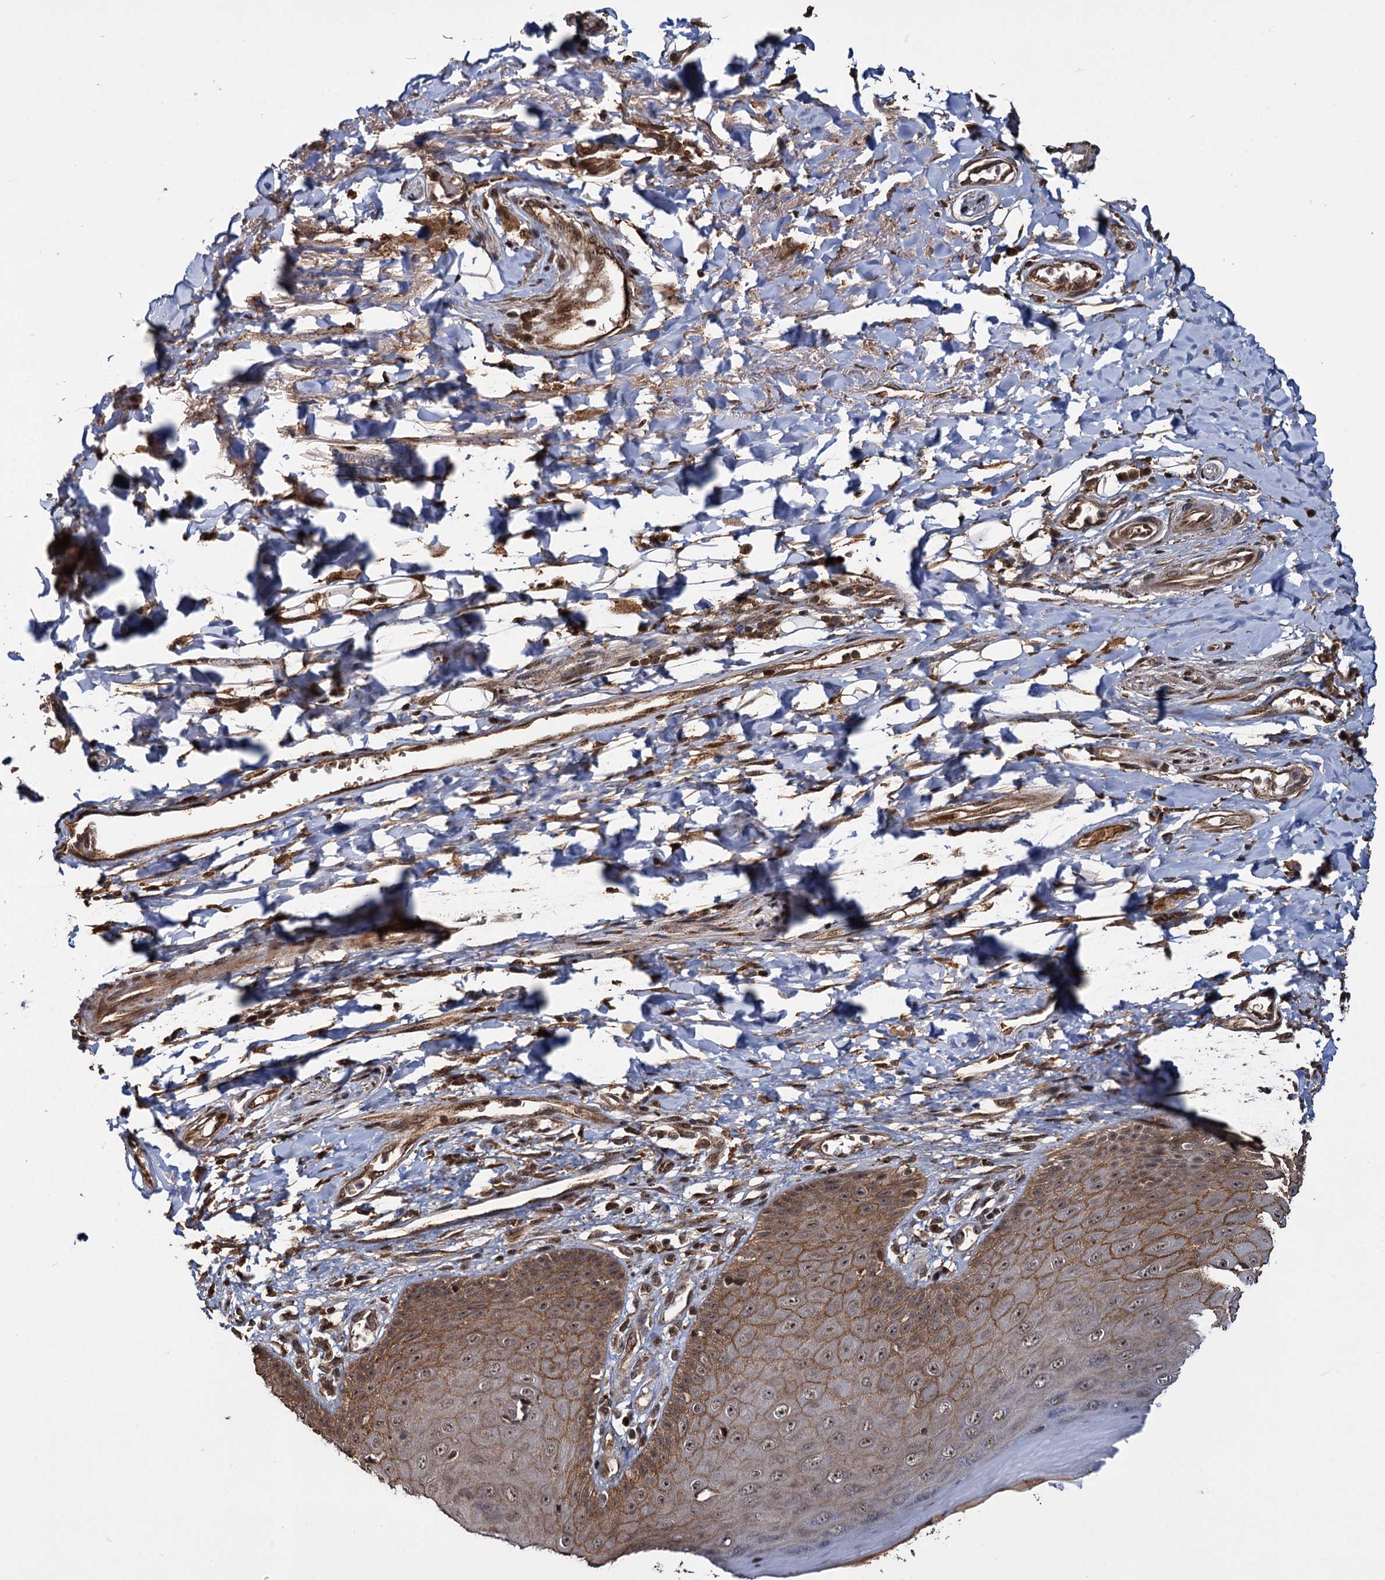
{"staining": {"intensity": "strong", "quantity": ">75%", "location": "cytoplasmic/membranous,nuclear"}, "tissue": "skin", "cell_type": "Epidermal cells", "image_type": "normal", "snomed": [{"axis": "morphology", "description": "Normal tissue, NOS"}, {"axis": "topography", "description": "Anal"}], "caption": "Immunohistochemical staining of normal skin exhibits >75% levels of strong cytoplasmic/membranous,nuclear protein expression in approximately >75% of epidermal cells. (brown staining indicates protein expression, while blue staining denotes nuclei).", "gene": "CEP192", "patient": {"sex": "male", "age": 78}}